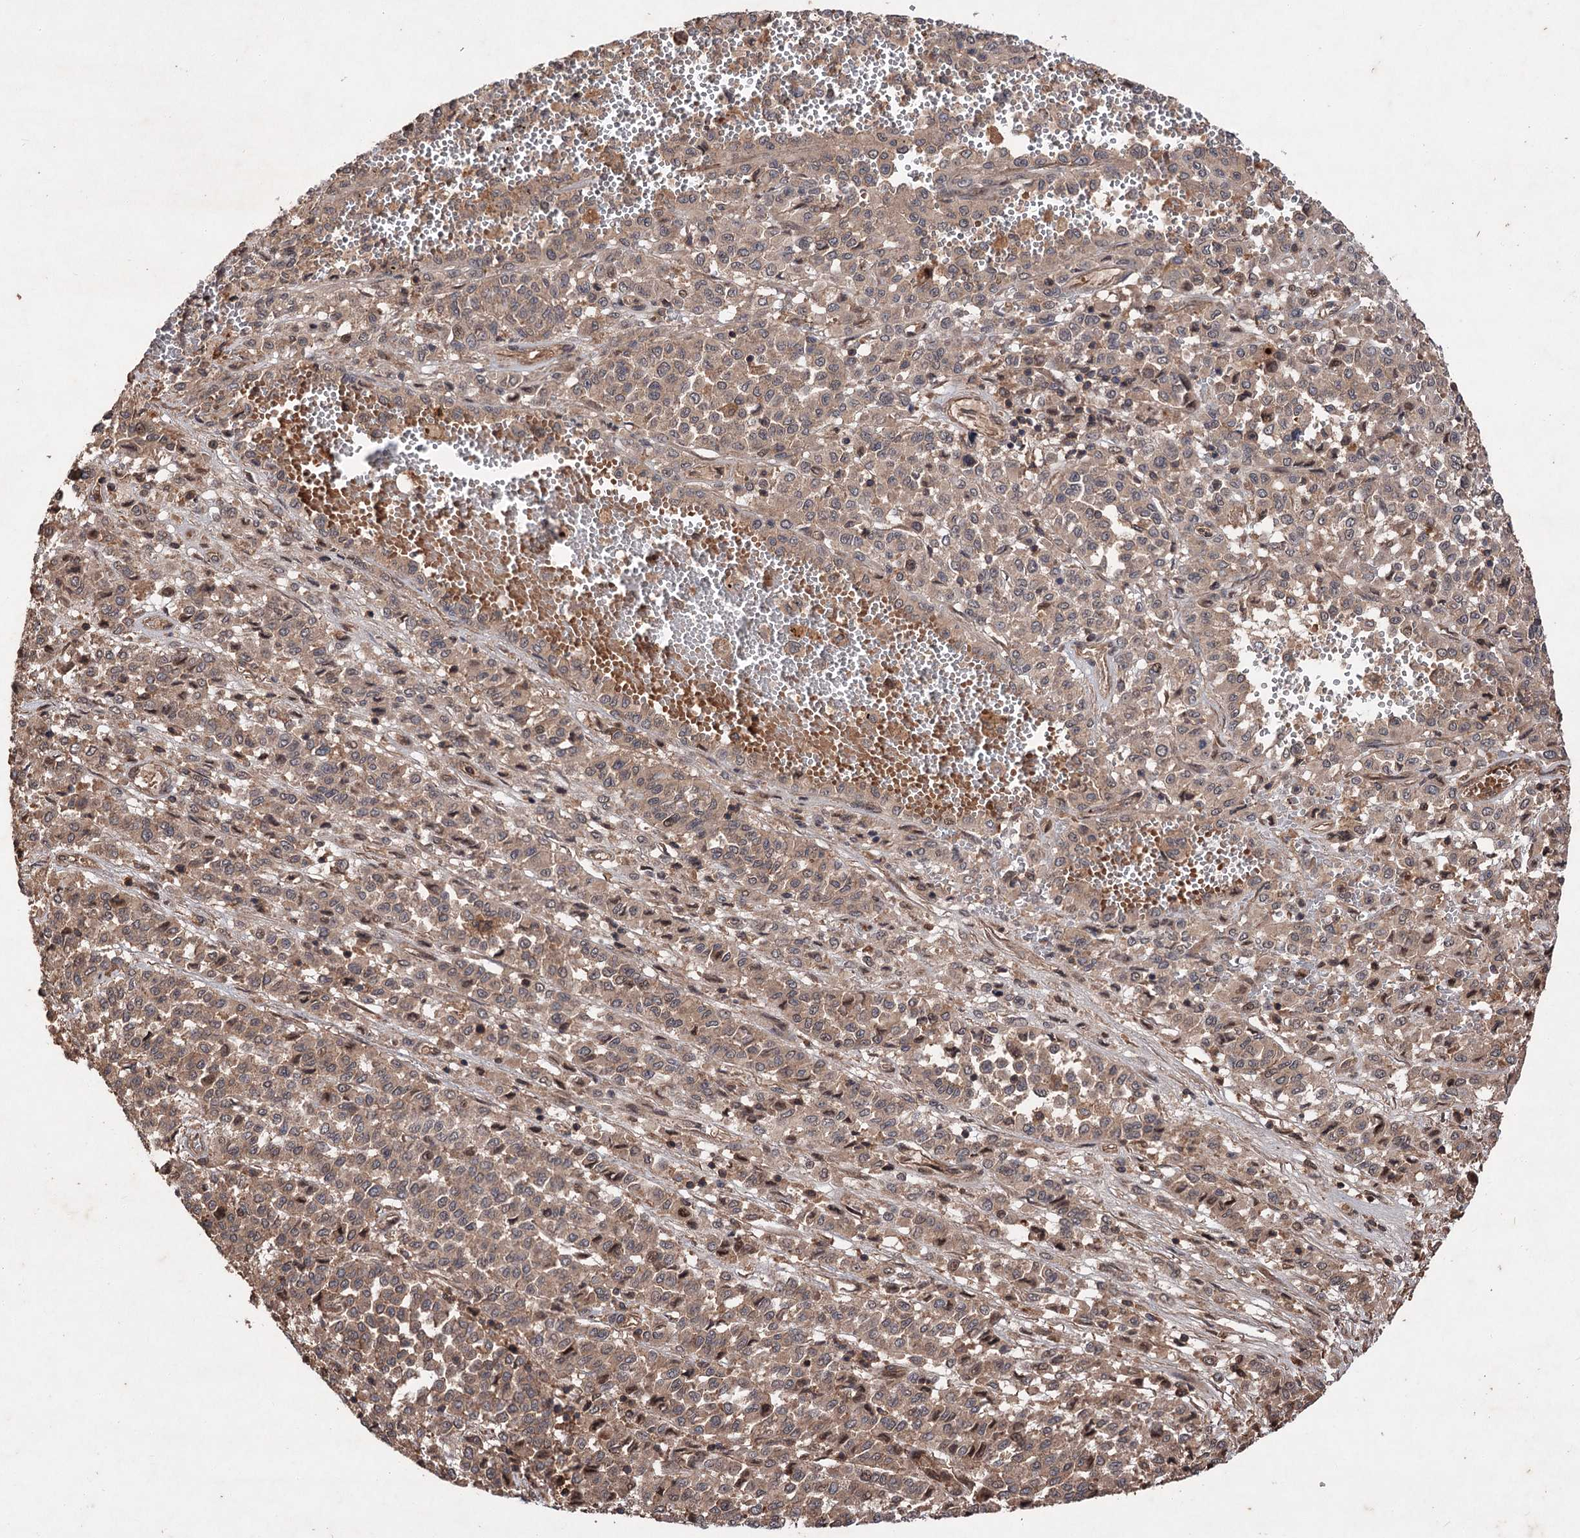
{"staining": {"intensity": "weak", "quantity": ">75%", "location": "cytoplasmic/membranous,nuclear"}, "tissue": "melanoma", "cell_type": "Tumor cells", "image_type": "cancer", "snomed": [{"axis": "morphology", "description": "Malignant melanoma, Metastatic site"}, {"axis": "topography", "description": "Pancreas"}], "caption": "Protein analysis of malignant melanoma (metastatic site) tissue displays weak cytoplasmic/membranous and nuclear expression in about >75% of tumor cells.", "gene": "ADK", "patient": {"sex": "female", "age": 30}}